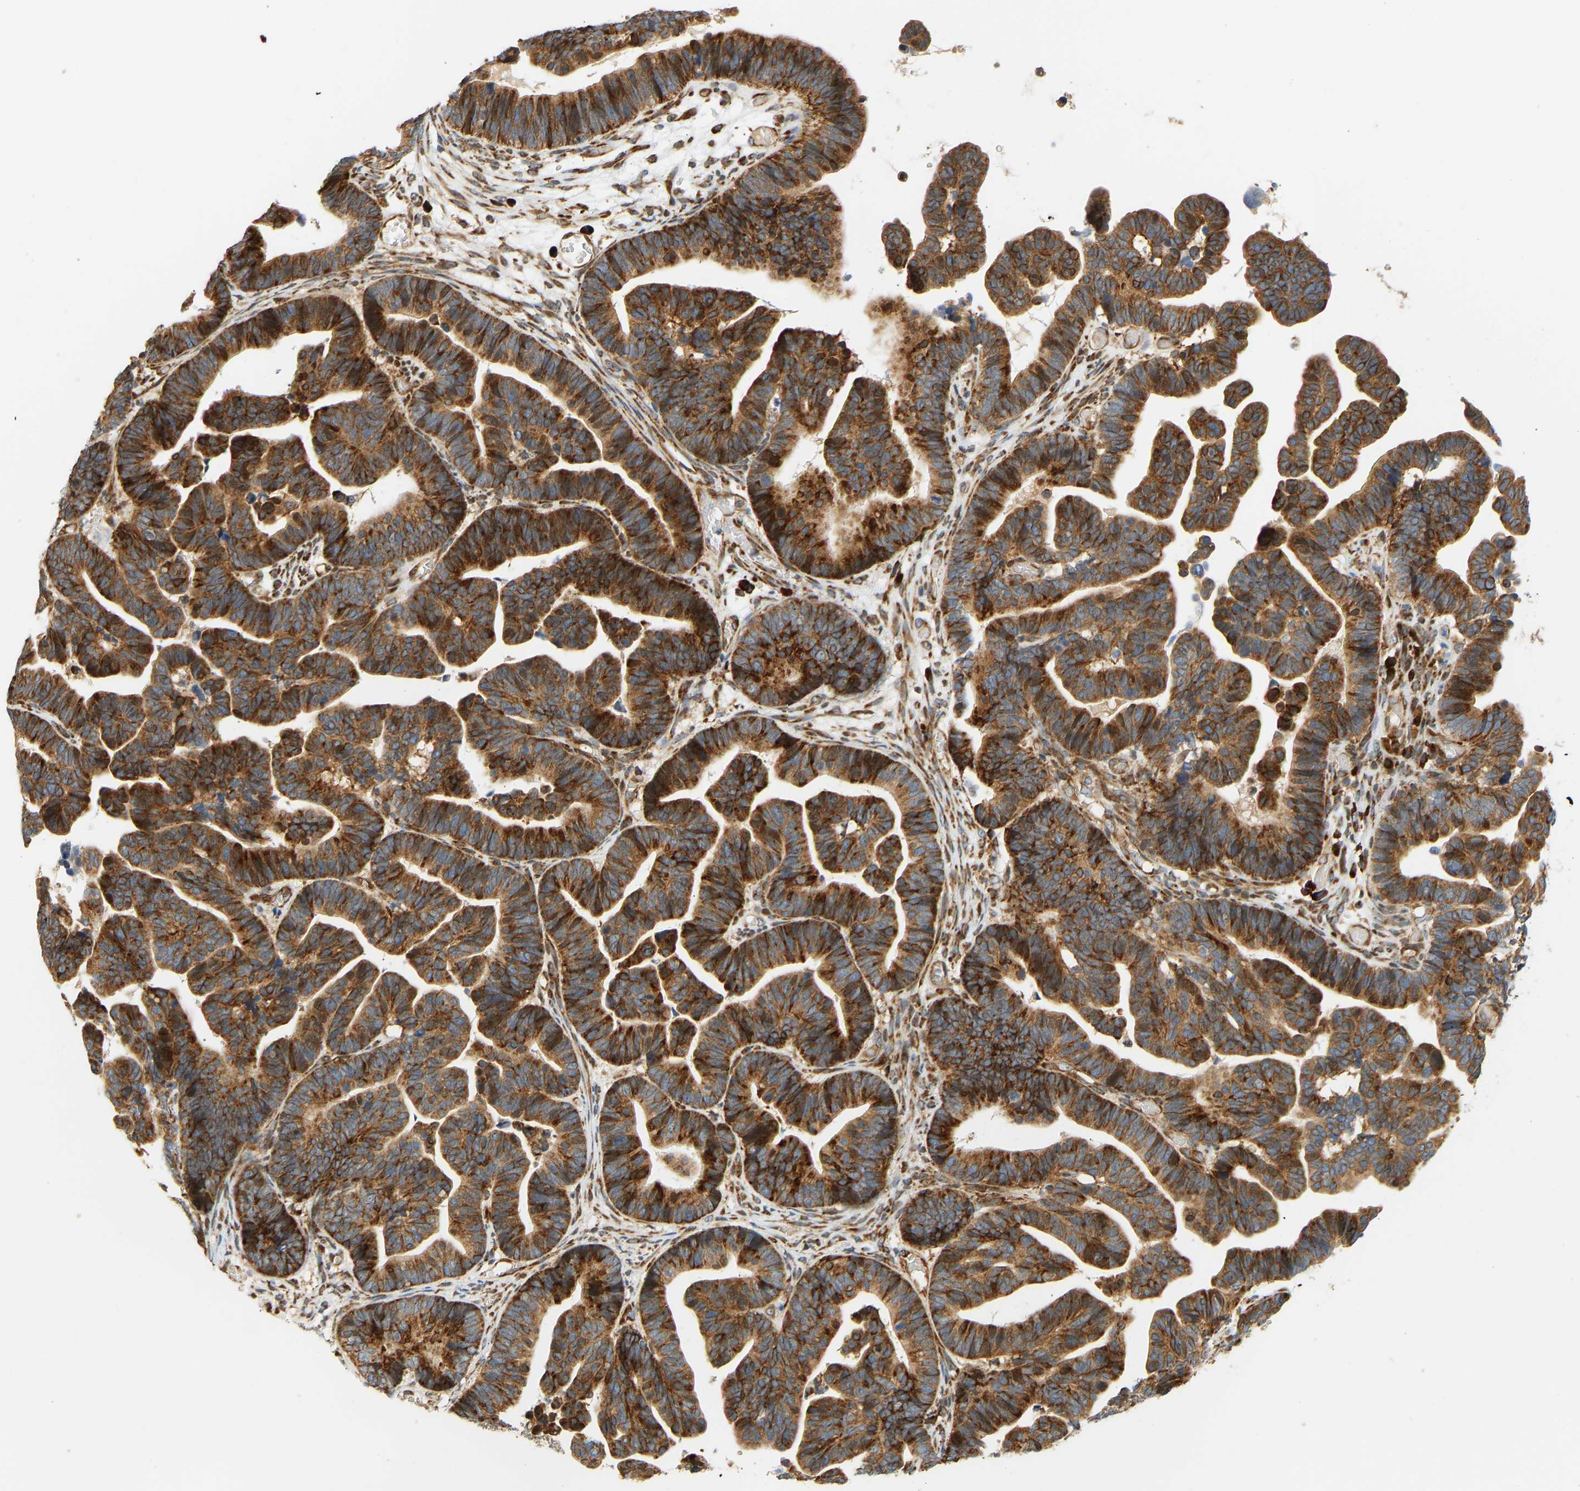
{"staining": {"intensity": "strong", "quantity": ">75%", "location": "cytoplasmic/membranous"}, "tissue": "ovarian cancer", "cell_type": "Tumor cells", "image_type": "cancer", "snomed": [{"axis": "morphology", "description": "Cystadenocarcinoma, serous, NOS"}, {"axis": "topography", "description": "Ovary"}], "caption": "Ovarian serous cystadenocarcinoma stained with DAB immunohistochemistry (IHC) displays high levels of strong cytoplasmic/membranous positivity in approximately >75% of tumor cells. (Brightfield microscopy of DAB IHC at high magnification).", "gene": "RPS14", "patient": {"sex": "female", "age": 56}}